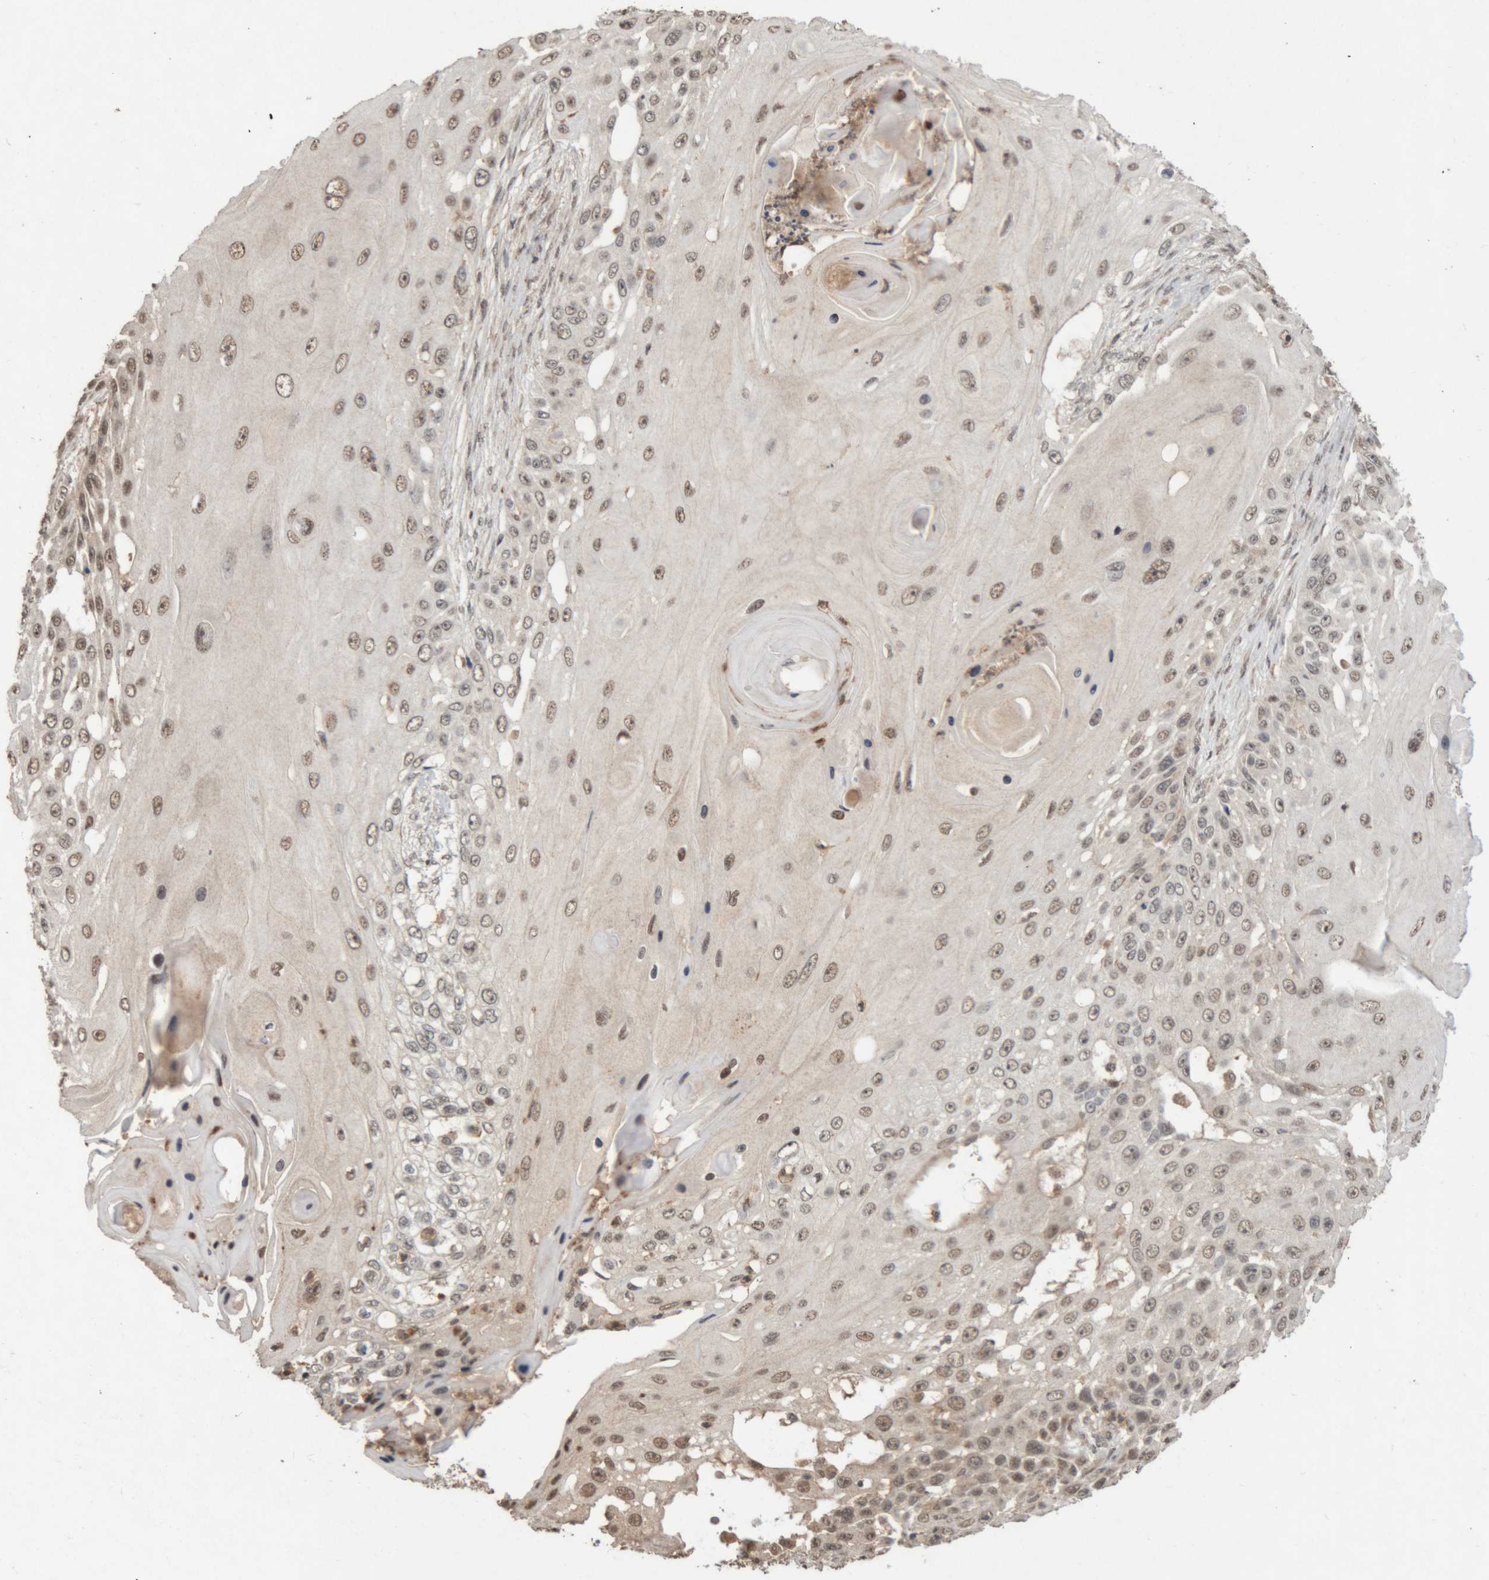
{"staining": {"intensity": "weak", "quantity": "25%-75%", "location": "nuclear"}, "tissue": "skin cancer", "cell_type": "Tumor cells", "image_type": "cancer", "snomed": [{"axis": "morphology", "description": "Squamous cell carcinoma, NOS"}, {"axis": "topography", "description": "Skin"}], "caption": "Brown immunohistochemical staining in skin squamous cell carcinoma demonstrates weak nuclear staining in approximately 25%-75% of tumor cells.", "gene": "KEAP1", "patient": {"sex": "female", "age": 44}}